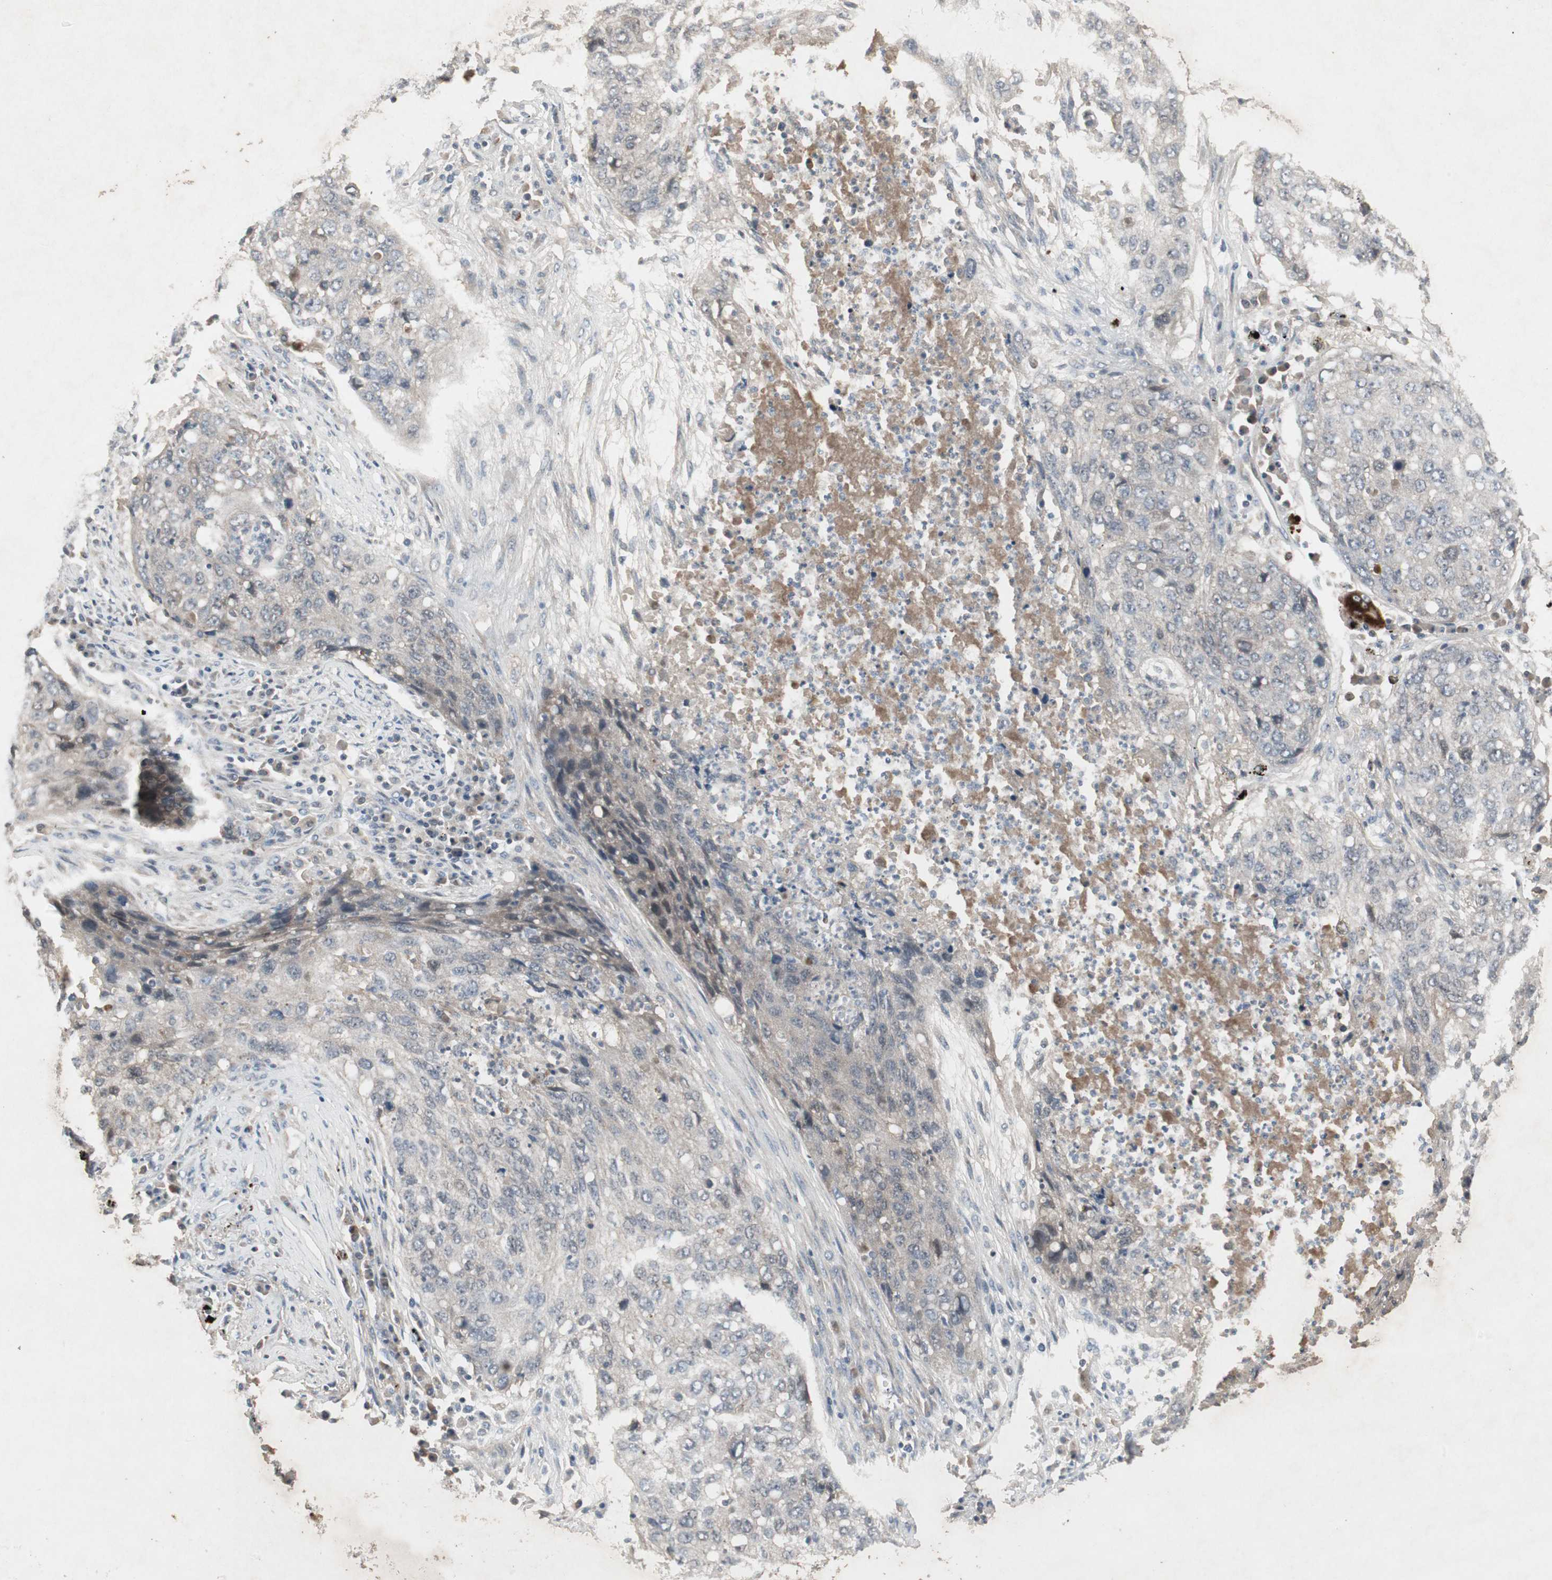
{"staining": {"intensity": "negative", "quantity": "none", "location": "none"}, "tissue": "lung cancer", "cell_type": "Tumor cells", "image_type": "cancer", "snomed": [{"axis": "morphology", "description": "Squamous cell carcinoma, NOS"}, {"axis": "topography", "description": "Lung"}], "caption": "DAB immunohistochemical staining of lung cancer (squamous cell carcinoma) demonstrates no significant positivity in tumor cells.", "gene": "JMJD7-PLA2G4B", "patient": {"sex": "female", "age": 63}}